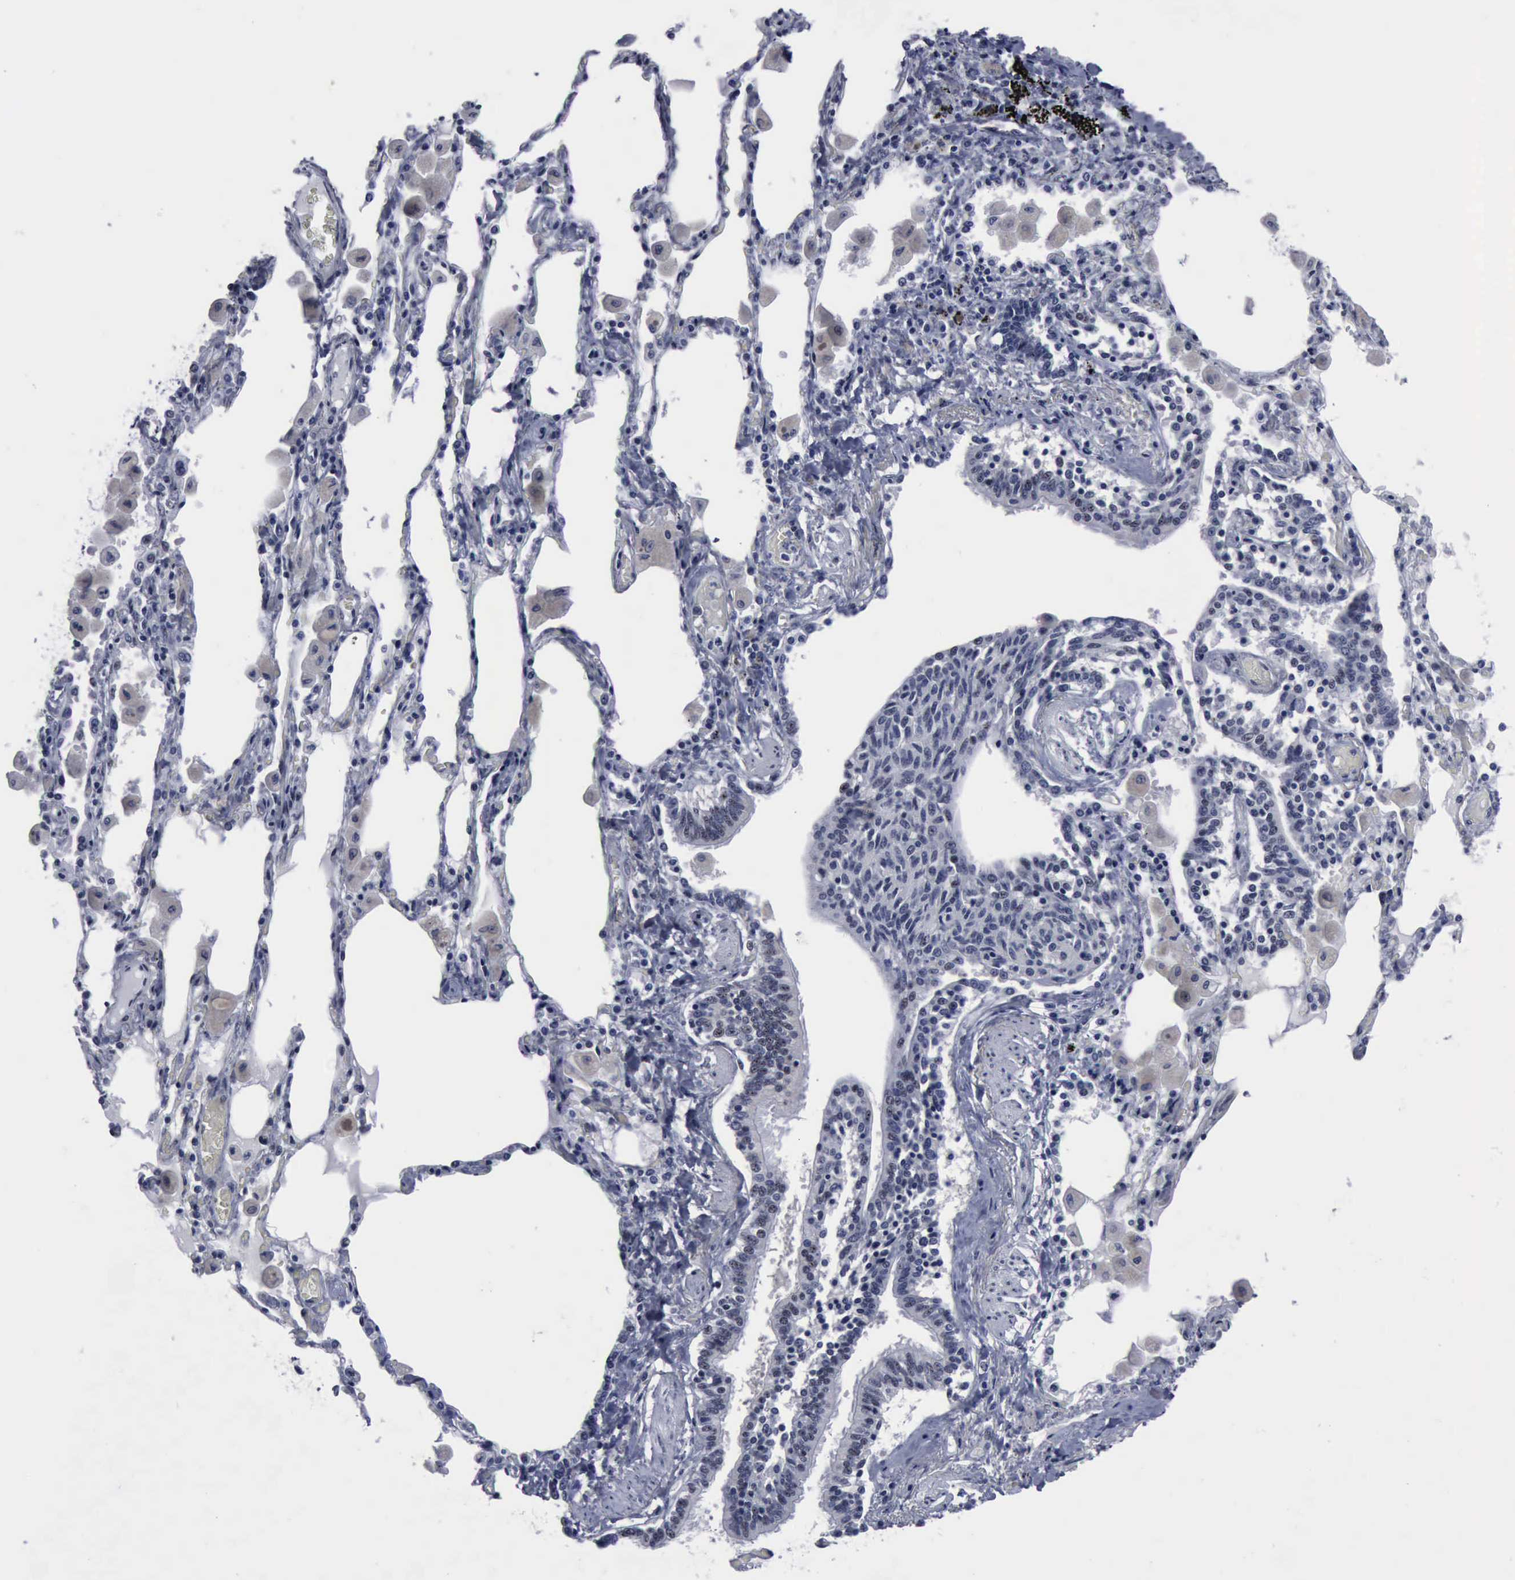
{"staining": {"intensity": "negative", "quantity": "none", "location": "none"}, "tissue": "bronchus", "cell_type": "Respiratory epithelial cells", "image_type": "normal", "snomed": [{"axis": "morphology", "description": "Normal tissue, NOS"}, {"axis": "morphology", "description": "Squamous cell carcinoma, NOS"}, {"axis": "topography", "description": "Bronchus"}, {"axis": "topography", "description": "Lung"}], "caption": "Human bronchus stained for a protein using immunohistochemistry demonstrates no positivity in respiratory epithelial cells.", "gene": "BRD1", "patient": {"sex": "female", "age": 47}}